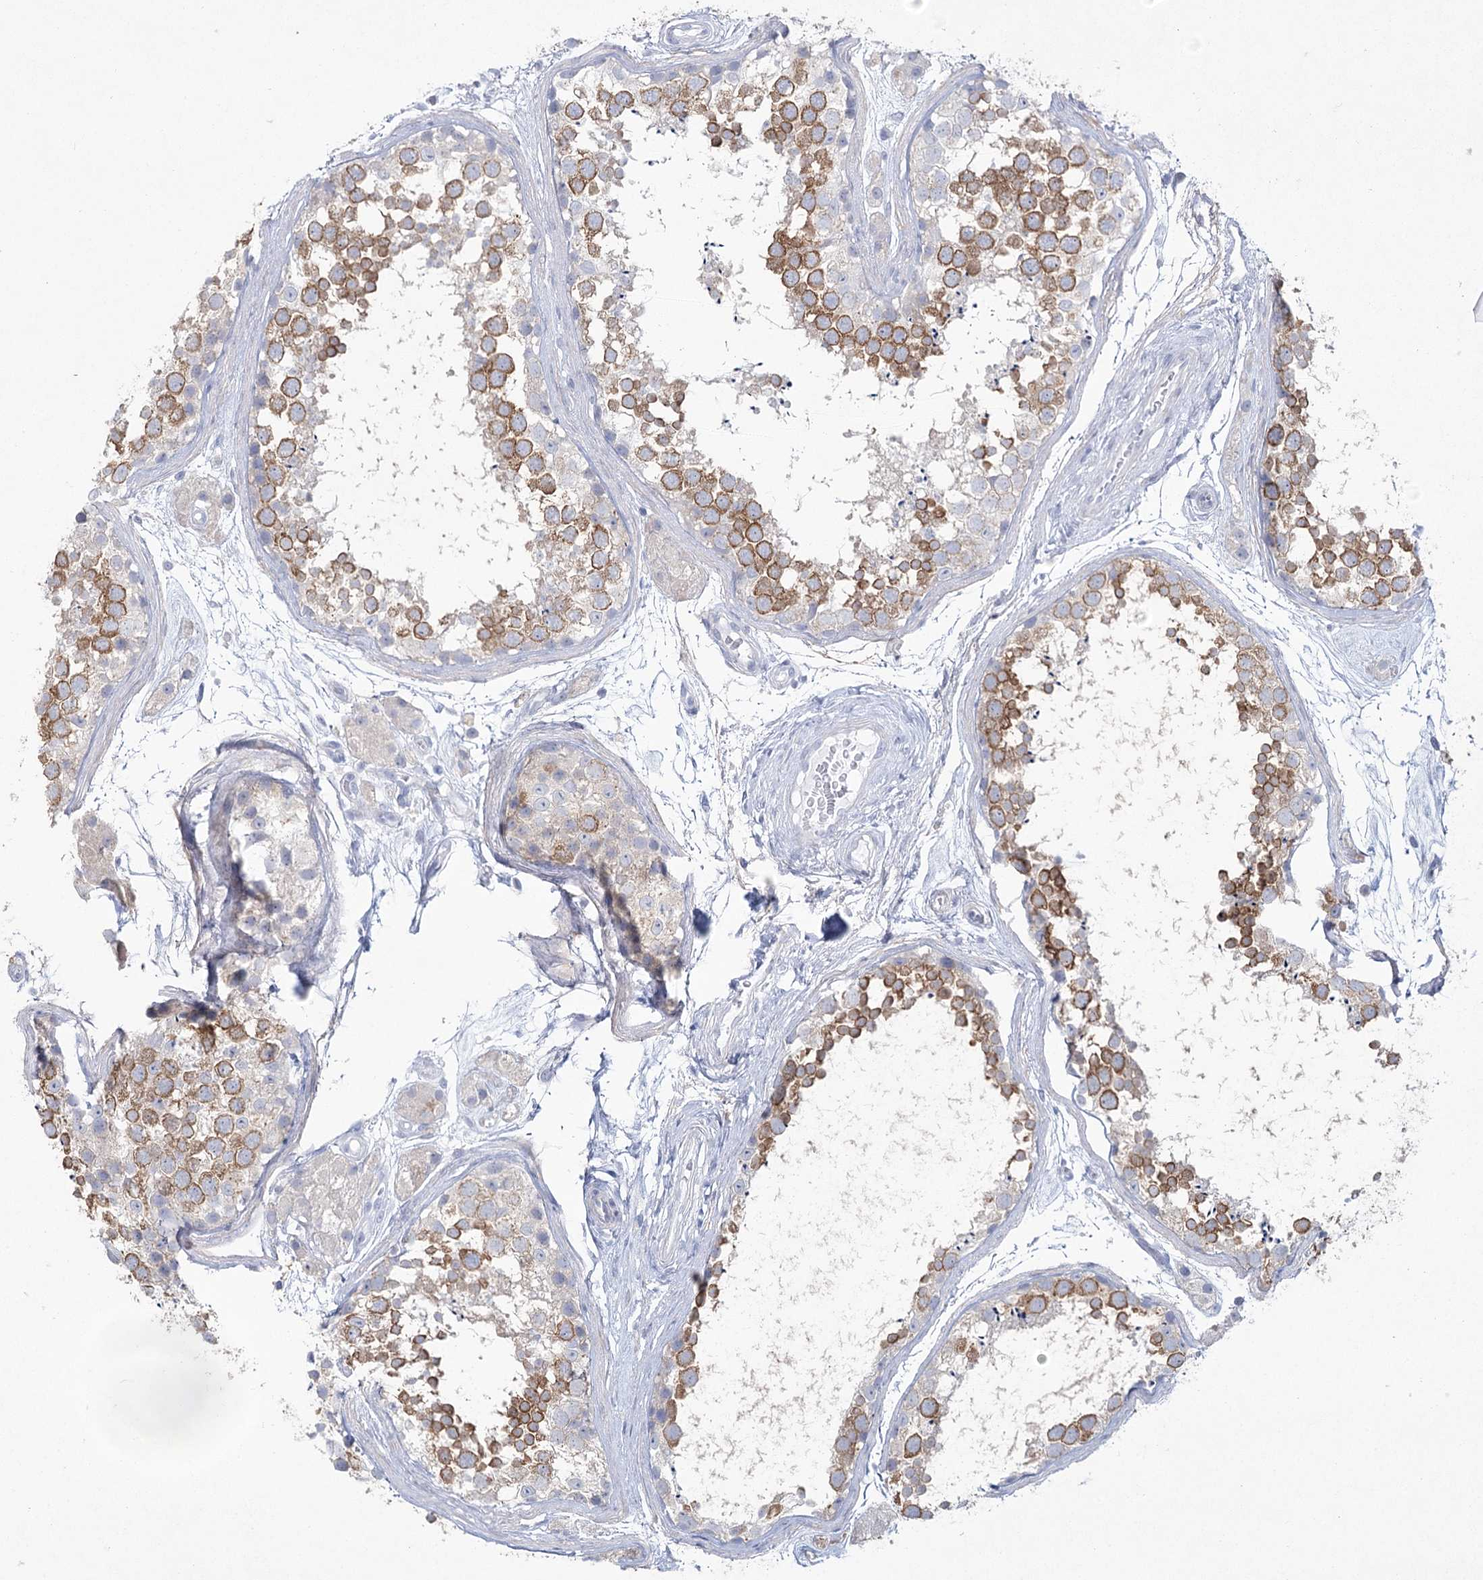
{"staining": {"intensity": "moderate", "quantity": "25%-75%", "location": "cytoplasmic/membranous"}, "tissue": "testis", "cell_type": "Cells in seminiferous ducts", "image_type": "normal", "snomed": [{"axis": "morphology", "description": "Normal tissue, NOS"}, {"axis": "topography", "description": "Testis"}], "caption": "Cells in seminiferous ducts display moderate cytoplasmic/membranous positivity in about 25%-75% of cells in unremarkable testis.", "gene": "CCDC88A", "patient": {"sex": "male", "age": 56}}